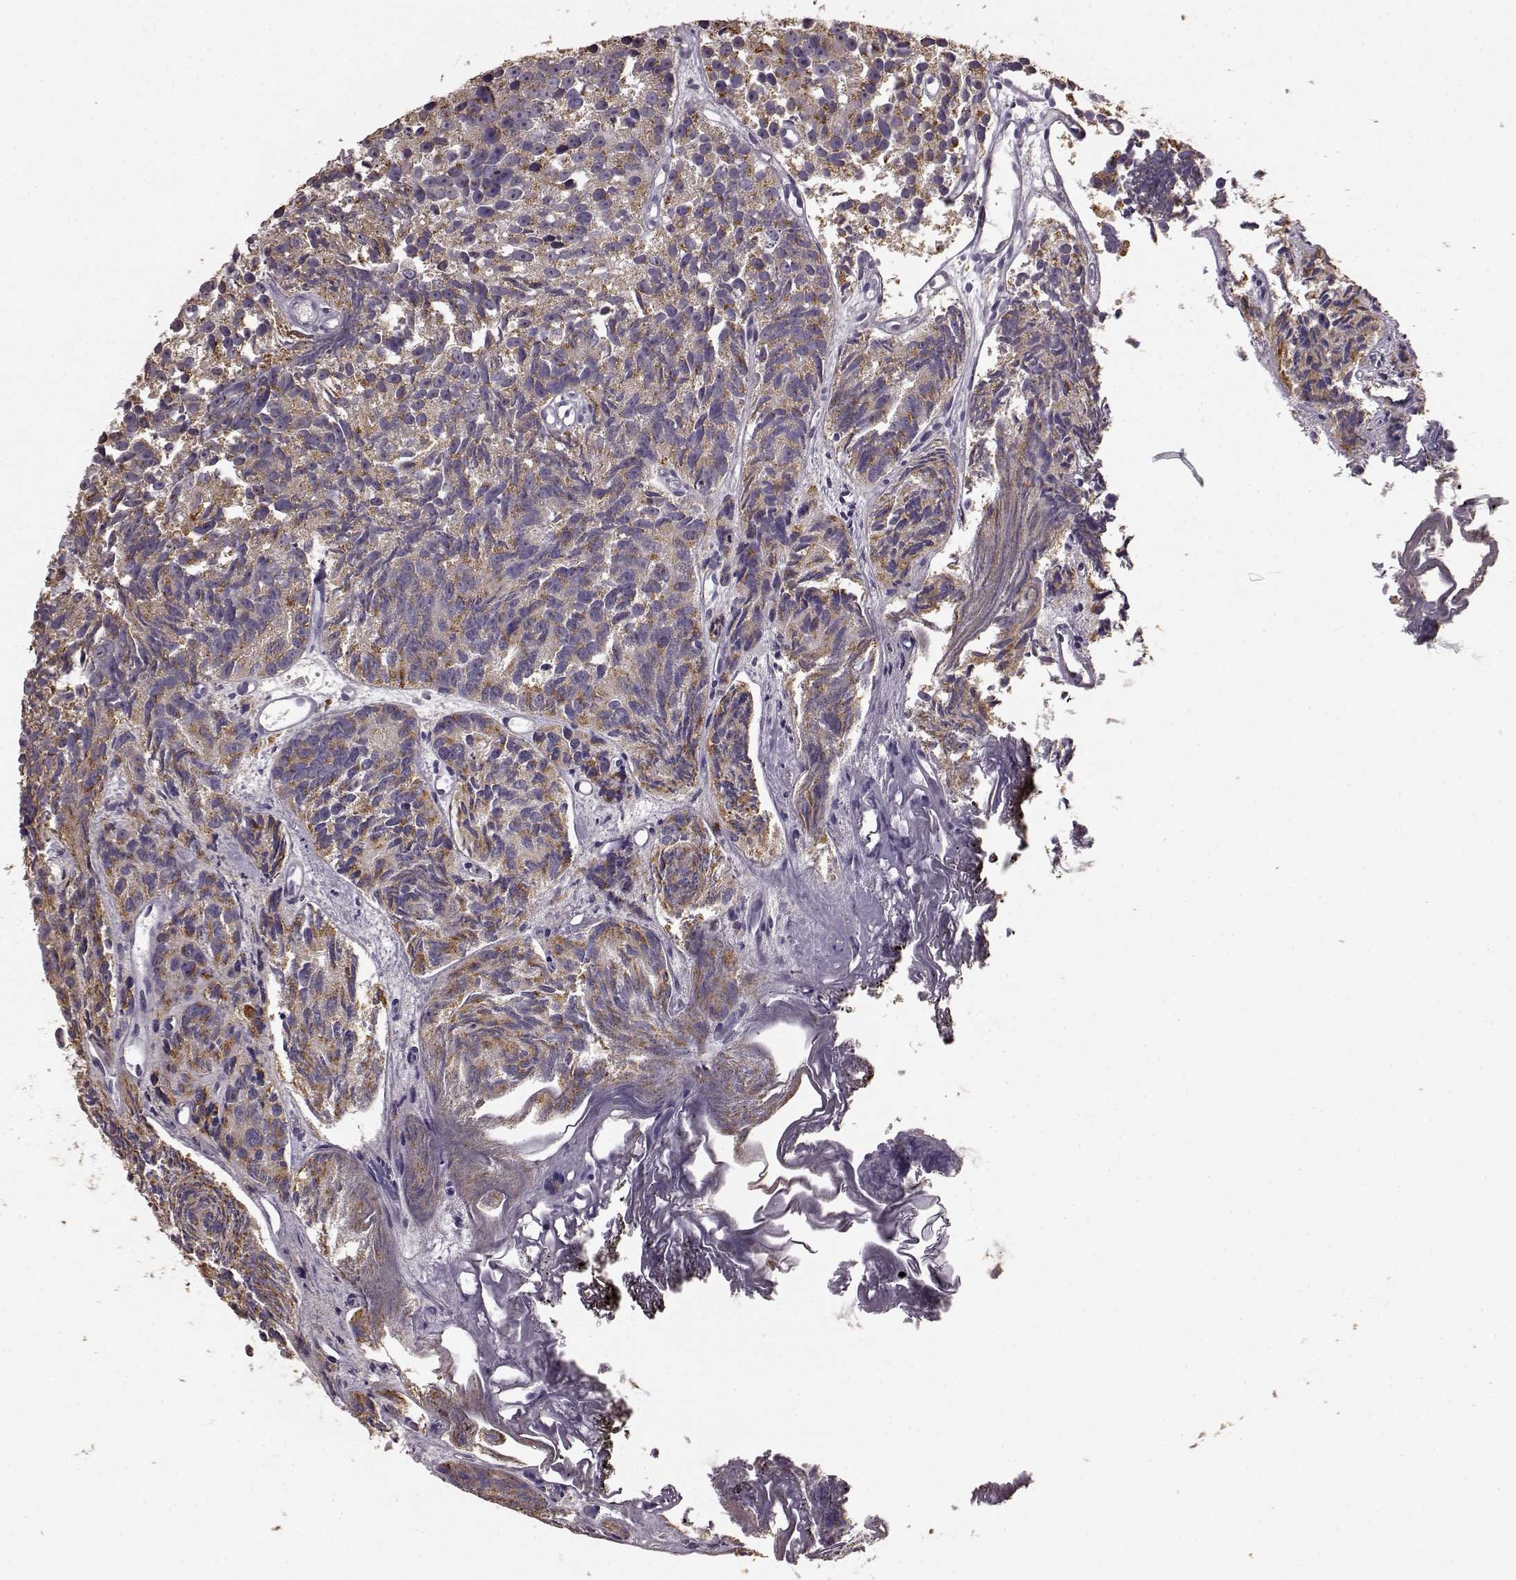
{"staining": {"intensity": "moderate", "quantity": "25%-75%", "location": "cytoplasmic/membranous"}, "tissue": "prostate cancer", "cell_type": "Tumor cells", "image_type": "cancer", "snomed": [{"axis": "morphology", "description": "Adenocarcinoma, High grade"}, {"axis": "topography", "description": "Prostate"}], "caption": "A high-resolution micrograph shows IHC staining of prostate adenocarcinoma (high-grade), which exhibits moderate cytoplasmic/membranous expression in approximately 25%-75% of tumor cells. The protein of interest is shown in brown color, while the nuclei are stained blue.", "gene": "GABRG3", "patient": {"sex": "male", "age": 77}}